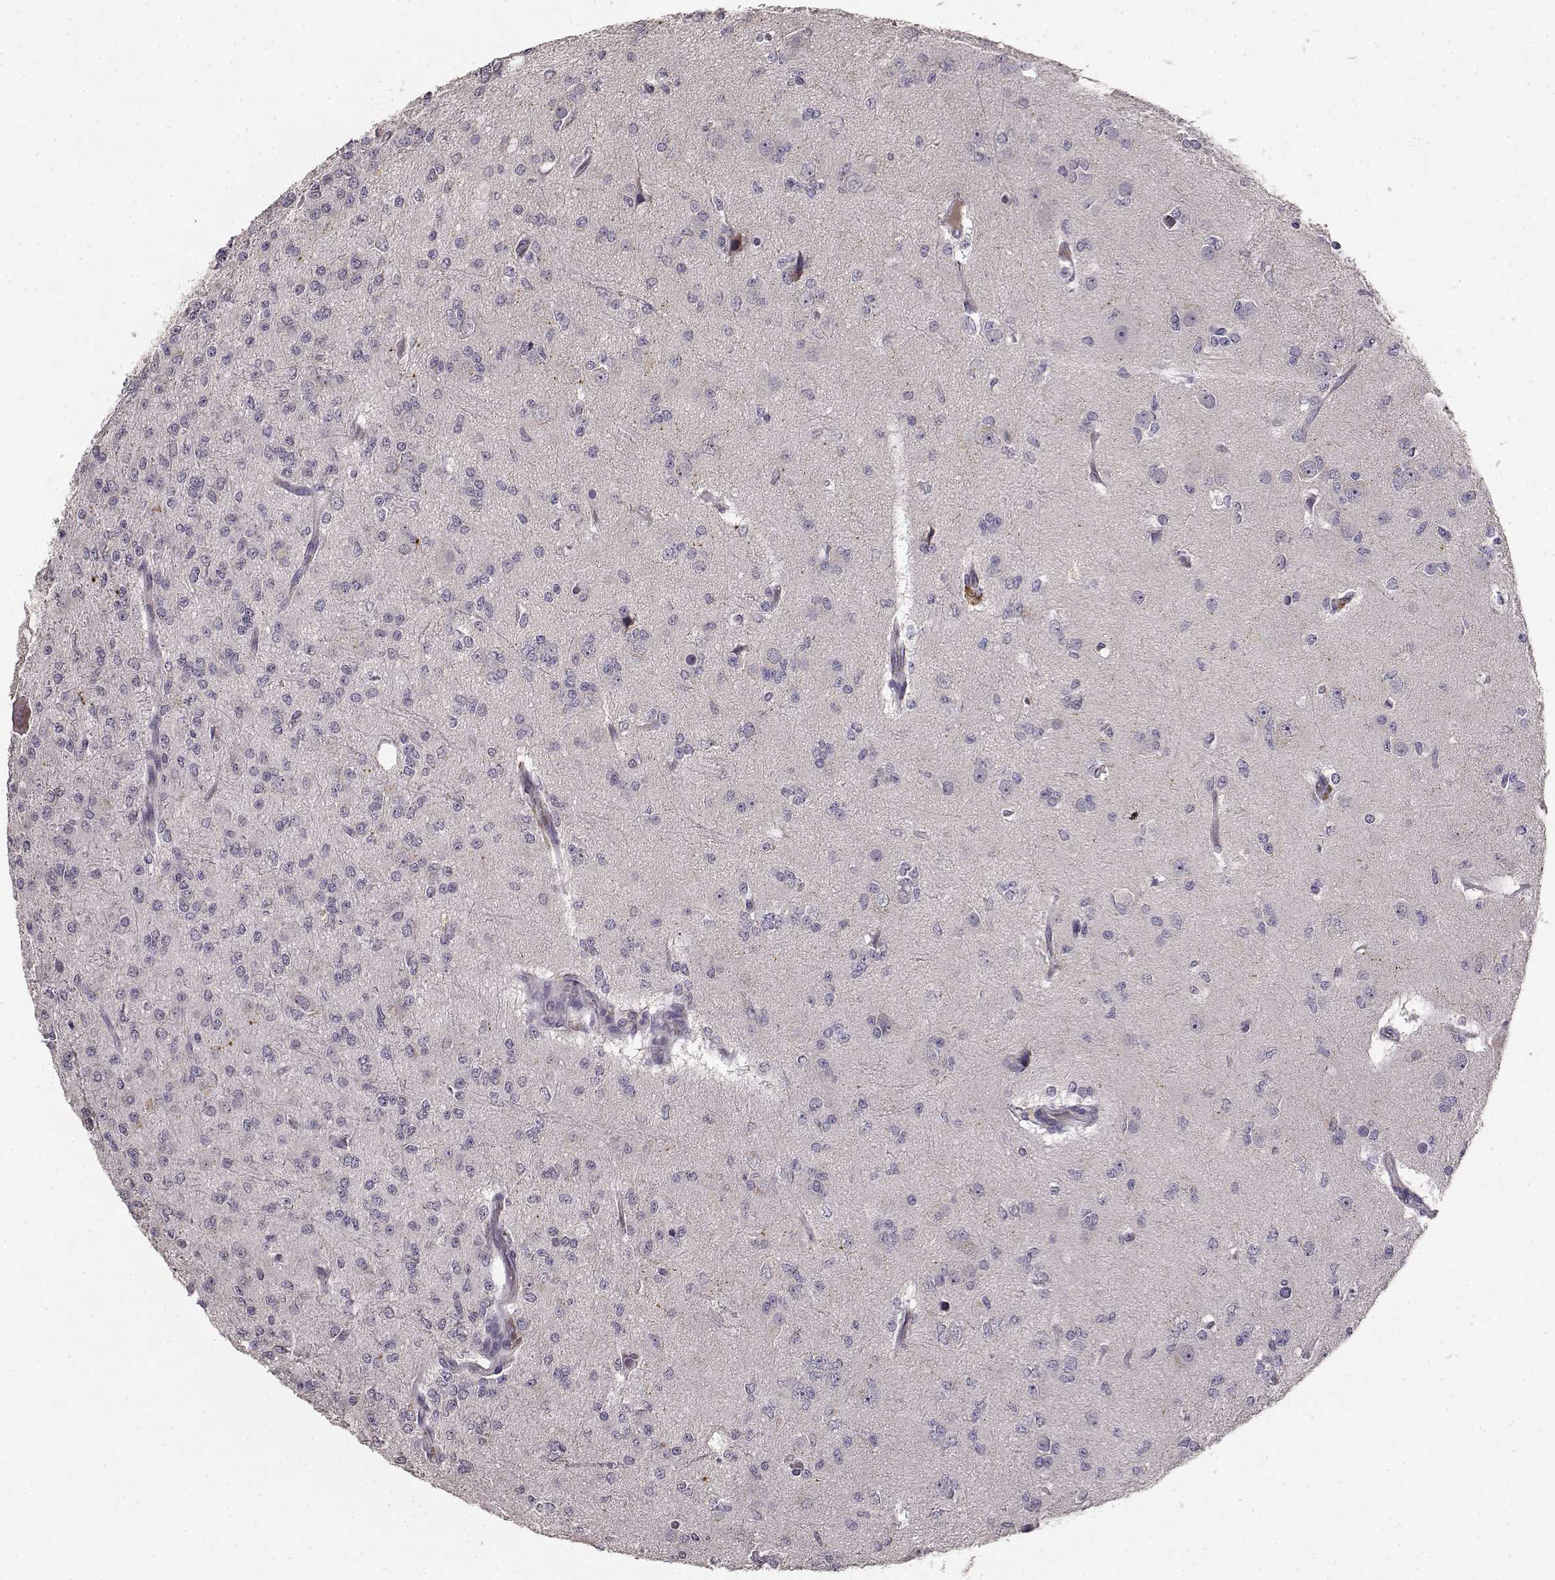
{"staining": {"intensity": "negative", "quantity": "none", "location": "none"}, "tissue": "glioma", "cell_type": "Tumor cells", "image_type": "cancer", "snomed": [{"axis": "morphology", "description": "Glioma, malignant, Low grade"}, {"axis": "topography", "description": "Brain"}], "caption": "Tumor cells are negative for brown protein staining in low-grade glioma (malignant).", "gene": "YJEFN3", "patient": {"sex": "male", "age": 27}}